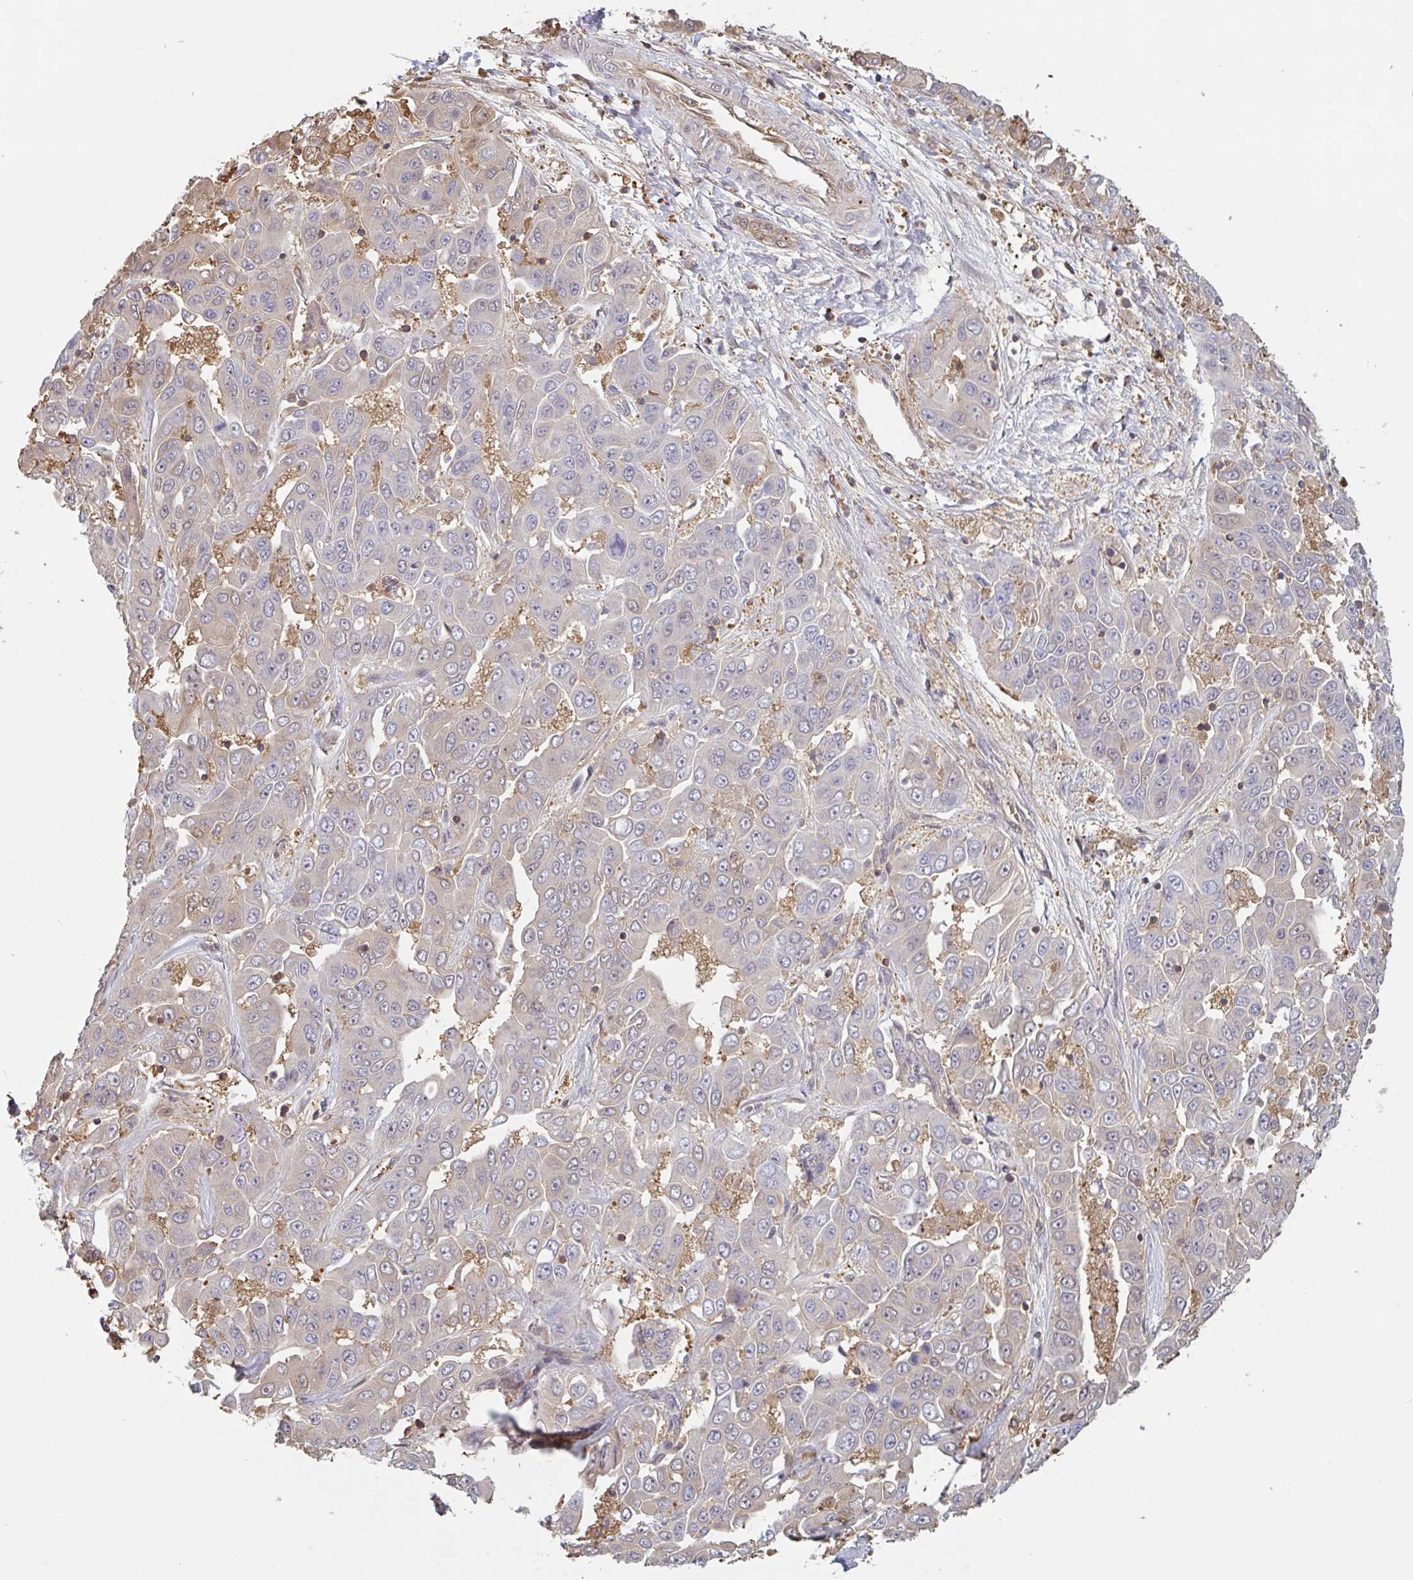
{"staining": {"intensity": "negative", "quantity": "none", "location": "none"}, "tissue": "liver cancer", "cell_type": "Tumor cells", "image_type": "cancer", "snomed": [{"axis": "morphology", "description": "Cholangiocarcinoma"}, {"axis": "topography", "description": "Liver"}], "caption": "High power microscopy image of an immunohistochemistry photomicrograph of cholangiocarcinoma (liver), revealing no significant positivity in tumor cells.", "gene": "OTOP2", "patient": {"sex": "female", "age": 52}}